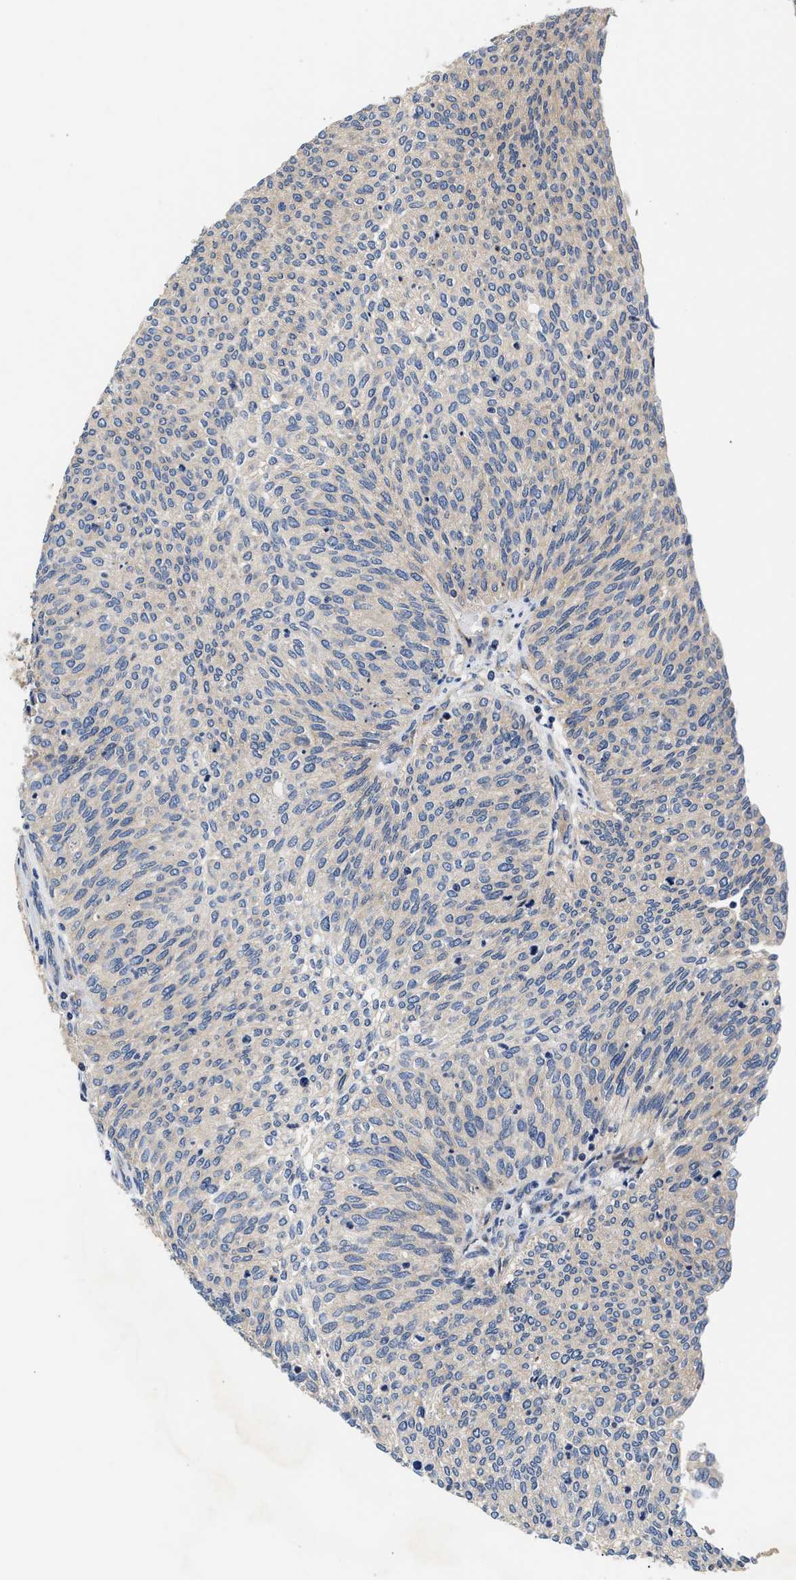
{"staining": {"intensity": "negative", "quantity": "none", "location": "none"}, "tissue": "urothelial cancer", "cell_type": "Tumor cells", "image_type": "cancer", "snomed": [{"axis": "morphology", "description": "Urothelial carcinoma, Low grade"}, {"axis": "topography", "description": "Urinary bladder"}], "caption": "There is no significant staining in tumor cells of low-grade urothelial carcinoma. Nuclei are stained in blue.", "gene": "TEX2", "patient": {"sex": "female", "age": 79}}